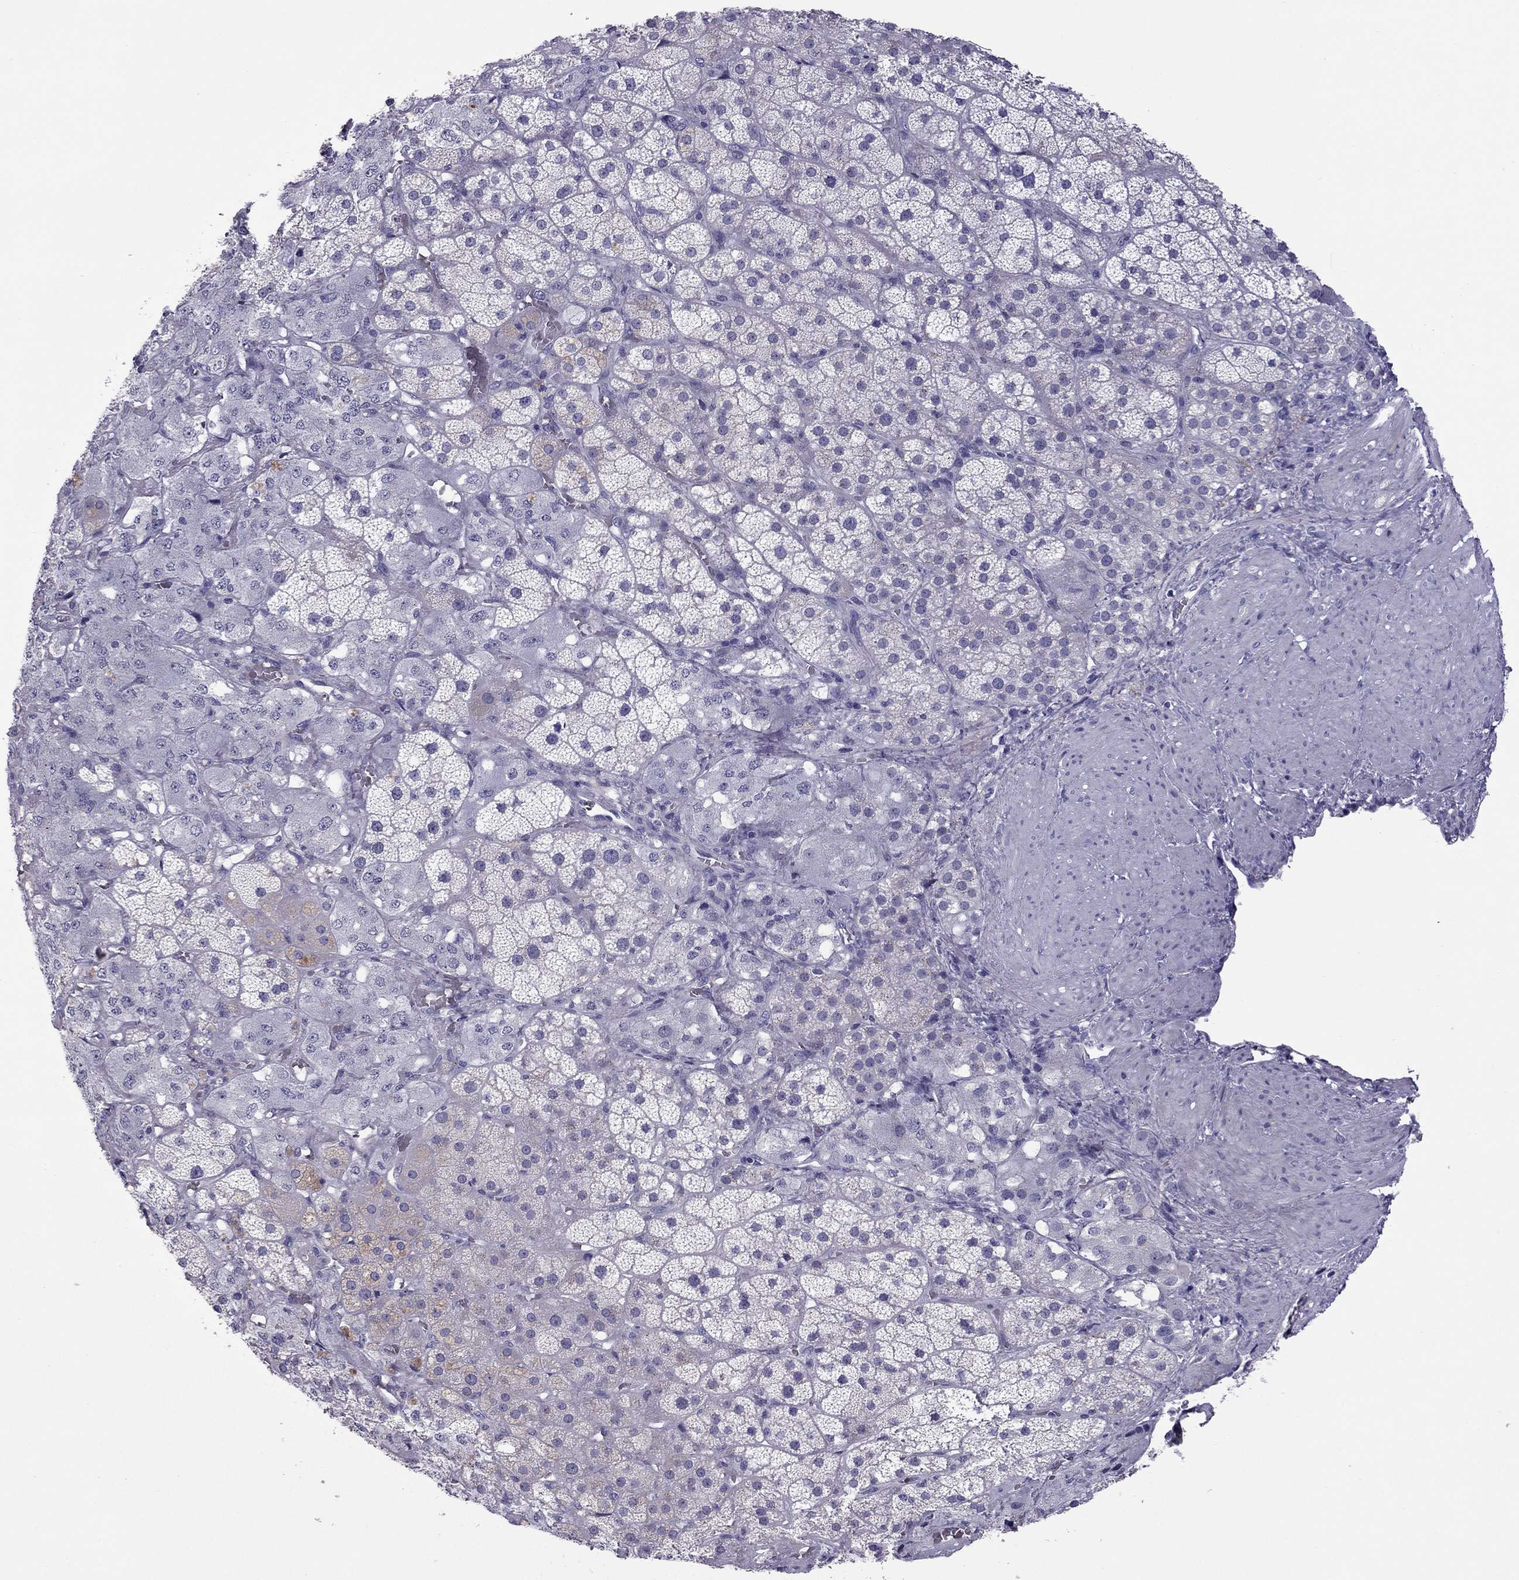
{"staining": {"intensity": "weak", "quantity": "<25%", "location": "cytoplasmic/membranous"}, "tissue": "adrenal gland", "cell_type": "Glandular cells", "image_type": "normal", "snomed": [{"axis": "morphology", "description": "Normal tissue, NOS"}, {"axis": "topography", "description": "Adrenal gland"}], "caption": "A high-resolution photomicrograph shows IHC staining of normal adrenal gland, which shows no significant expression in glandular cells. (DAB (3,3'-diaminobenzidine) immunohistochemistry, high magnification).", "gene": "MYBPH", "patient": {"sex": "male", "age": 57}}